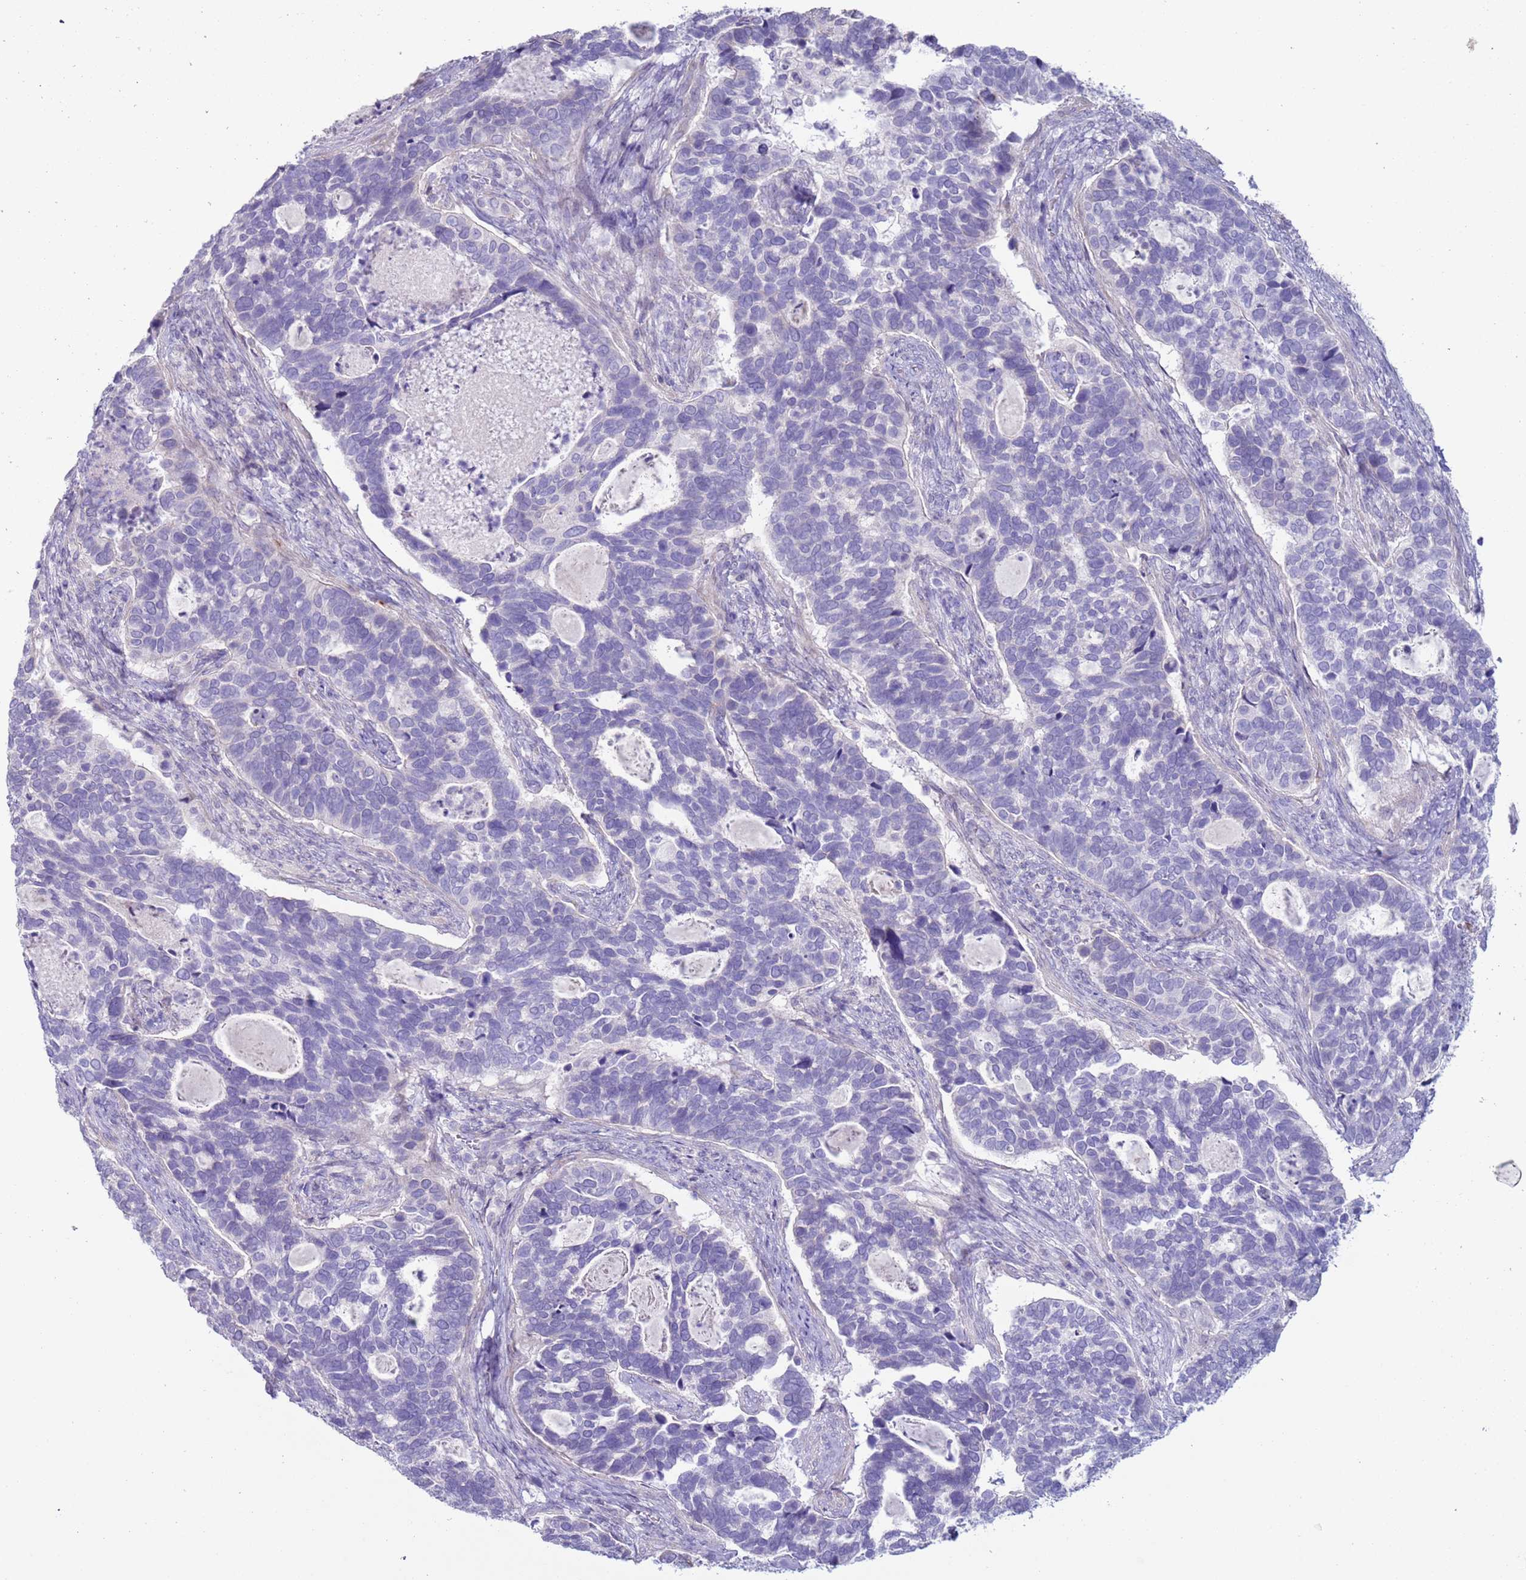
{"staining": {"intensity": "negative", "quantity": "none", "location": "none"}, "tissue": "cervical cancer", "cell_type": "Tumor cells", "image_type": "cancer", "snomed": [{"axis": "morphology", "description": "Squamous cell carcinoma, NOS"}, {"axis": "topography", "description": "Cervix"}], "caption": "Tumor cells are negative for protein expression in human squamous cell carcinoma (cervical).", "gene": "NPAP1", "patient": {"sex": "female", "age": 38}}